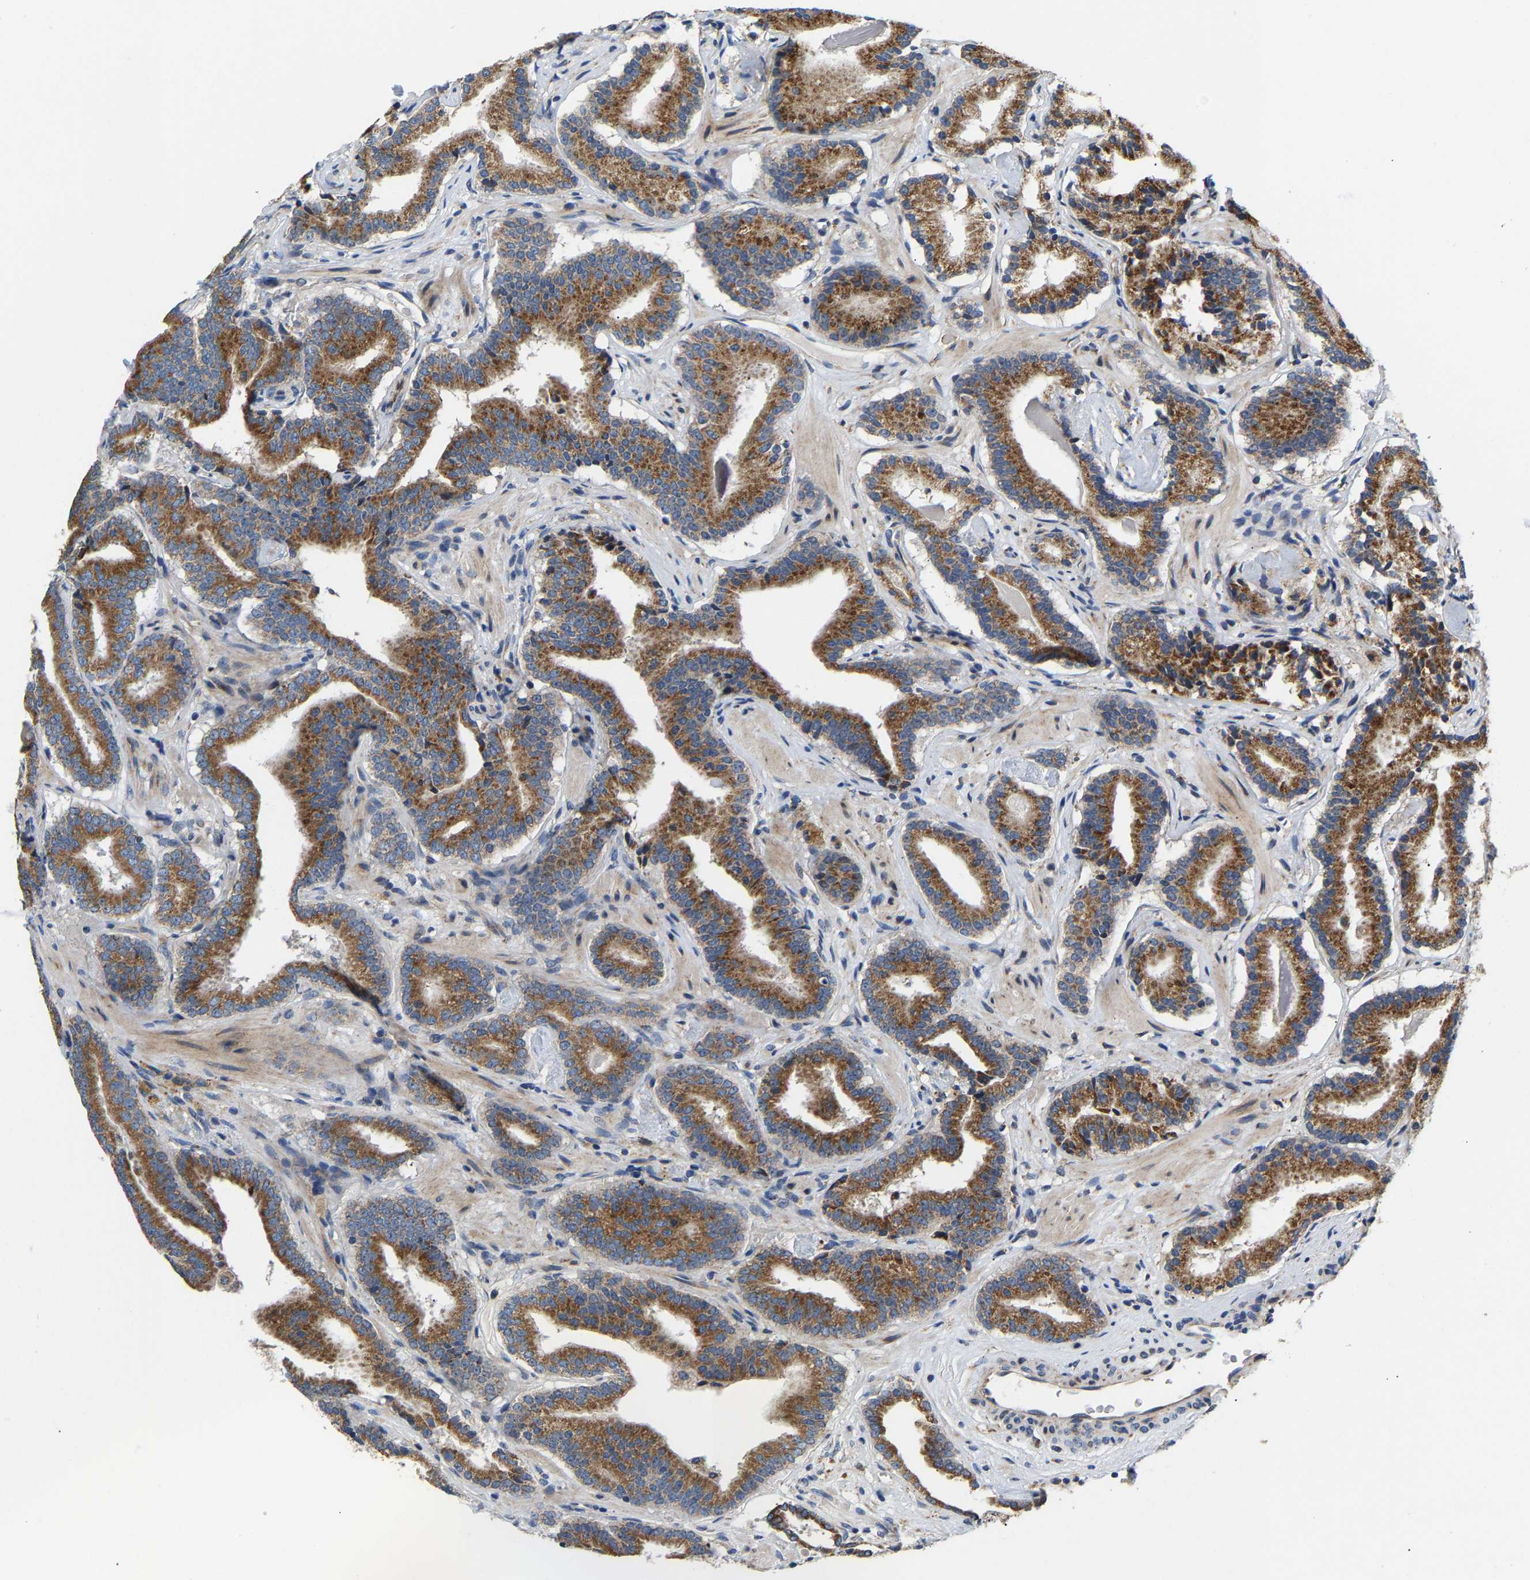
{"staining": {"intensity": "strong", "quantity": ">75%", "location": "cytoplasmic/membranous"}, "tissue": "prostate cancer", "cell_type": "Tumor cells", "image_type": "cancer", "snomed": [{"axis": "morphology", "description": "Adenocarcinoma, Low grade"}, {"axis": "topography", "description": "Prostate"}], "caption": "Low-grade adenocarcinoma (prostate) tissue demonstrates strong cytoplasmic/membranous positivity in about >75% of tumor cells, visualized by immunohistochemistry.", "gene": "TMEM168", "patient": {"sex": "male", "age": 51}}